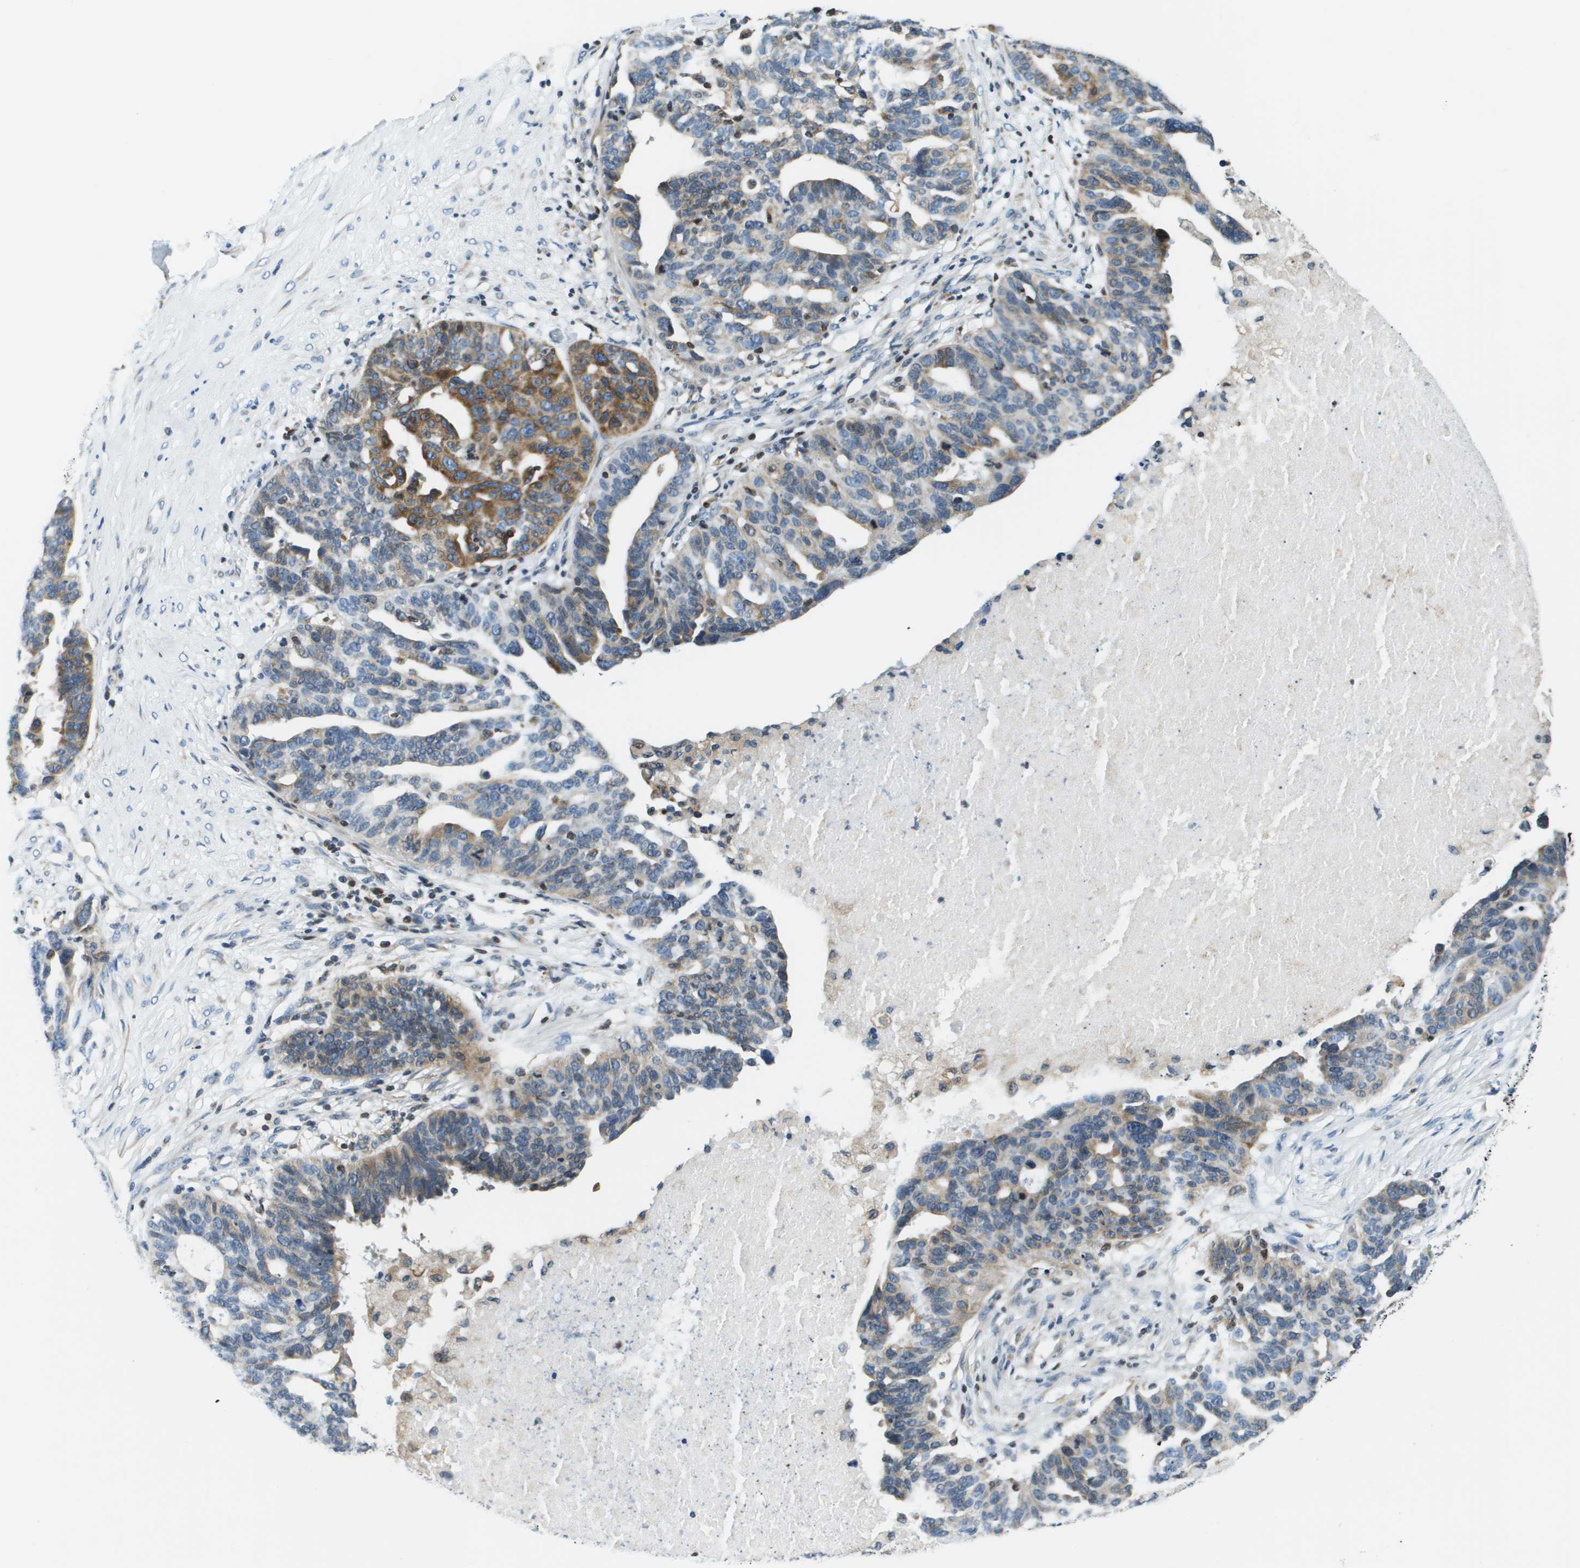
{"staining": {"intensity": "moderate", "quantity": "25%-75%", "location": "cytoplasmic/membranous"}, "tissue": "ovarian cancer", "cell_type": "Tumor cells", "image_type": "cancer", "snomed": [{"axis": "morphology", "description": "Cystadenocarcinoma, serous, NOS"}, {"axis": "topography", "description": "Ovary"}], "caption": "There is medium levels of moderate cytoplasmic/membranous expression in tumor cells of ovarian serous cystadenocarcinoma, as demonstrated by immunohistochemical staining (brown color).", "gene": "ESYT1", "patient": {"sex": "female", "age": 59}}